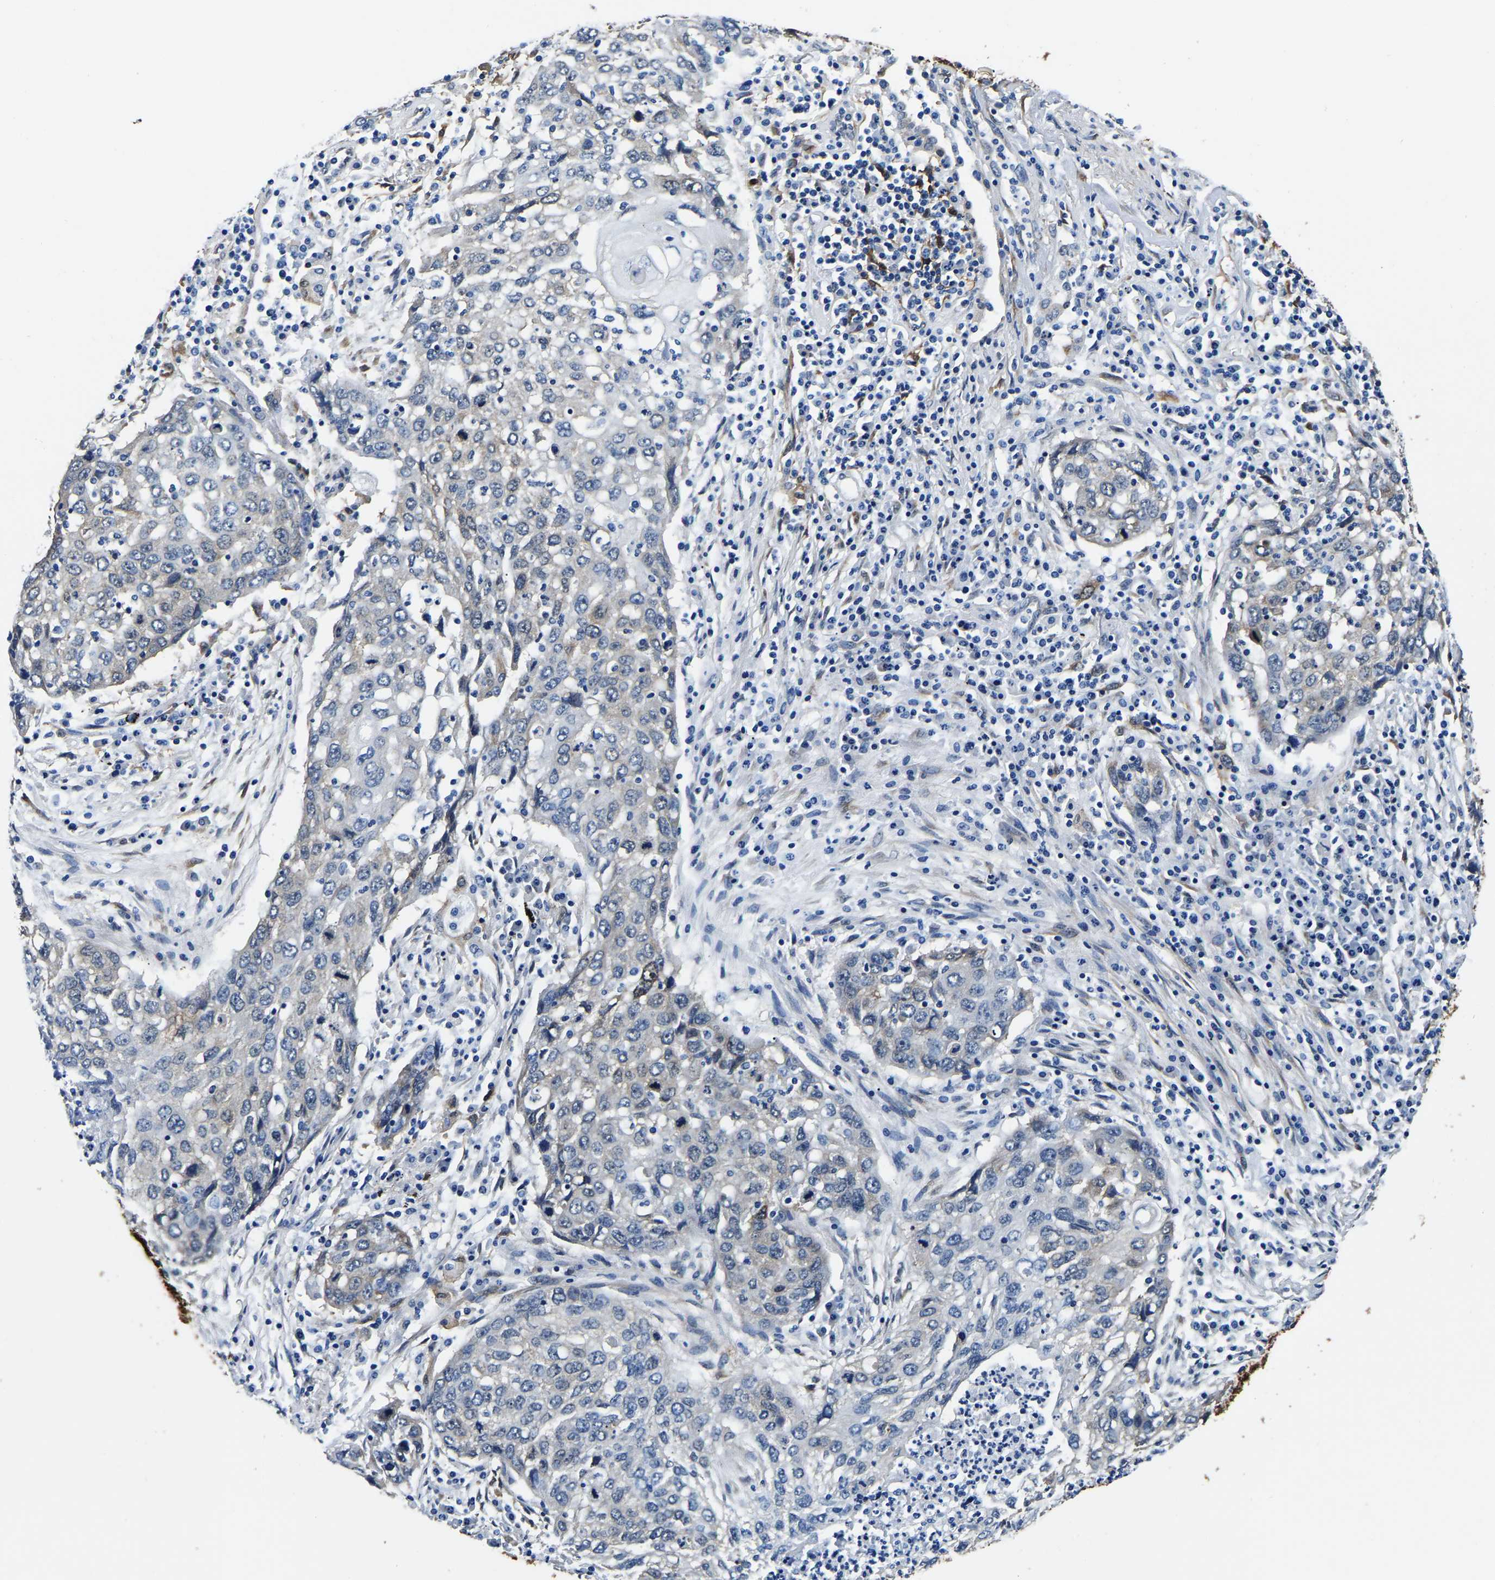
{"staining": {"intensity": "negative", "quantity": "none", "location": "none"}, "tissue": "lung cancer", "cell_type": "Tumor cells", "image_type": "cancer", "snomed": [{"axis": "morphology", "description": "Squamous cell carcinoma, NOS"}, {"axis": "topography", "description": "Lung"}], "caption": "Micrograph shows no significant protein staining in tumor cells of squamous cell carcinoma (lung). (DAB immunohistochemistry (IHC) with hematoxylin counter stain).", "gene": "S100A13", "patient": {"sex": "female", "age": 63}}